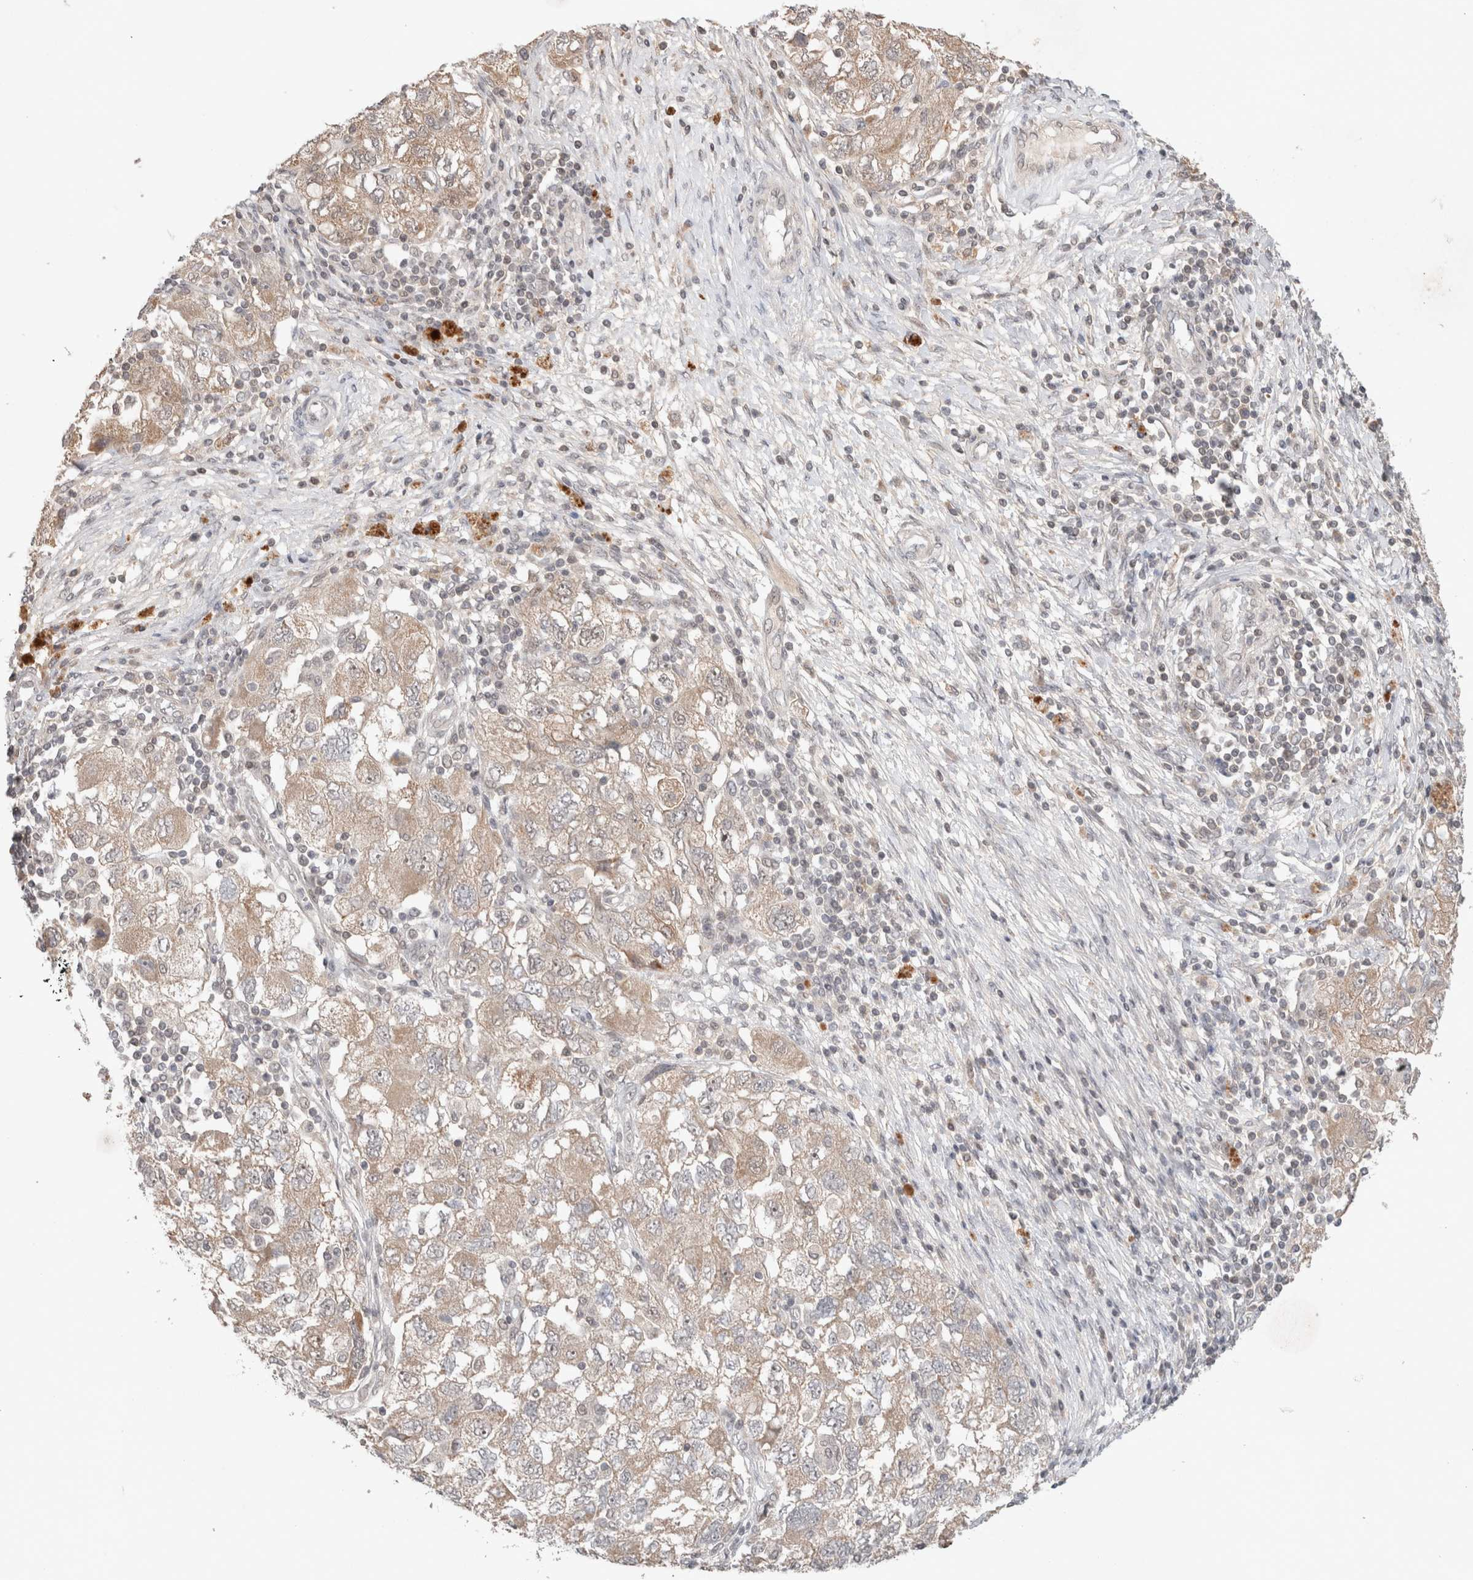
{"staining": {"intensity": "weak", "quantity": ">75%", "location": "cytoplasmic/membranous,nuclear"}, "tissue": "ovarian cancer", "cell_type": "Tumor cells", "image_type": "cancer", "snomed": [{"axis": "morphology", "description": "Carcinoma, NOS"}, {"axis": "morphology", "description": "Cystadenocarcinoma, serous, NOS"}, {"axis": "topography", "description": "Ovary"}], "caption": "Ovarian serous cystadenocarcinoma stained with DAB immunohistochemistry (IHC) displays low levels of weak cytoplasmic/membranous and nuclear staining in approximately >75% of tumor cells.", "gene": "SYDE2", "patient": {"sex": "female", "age": 69}}